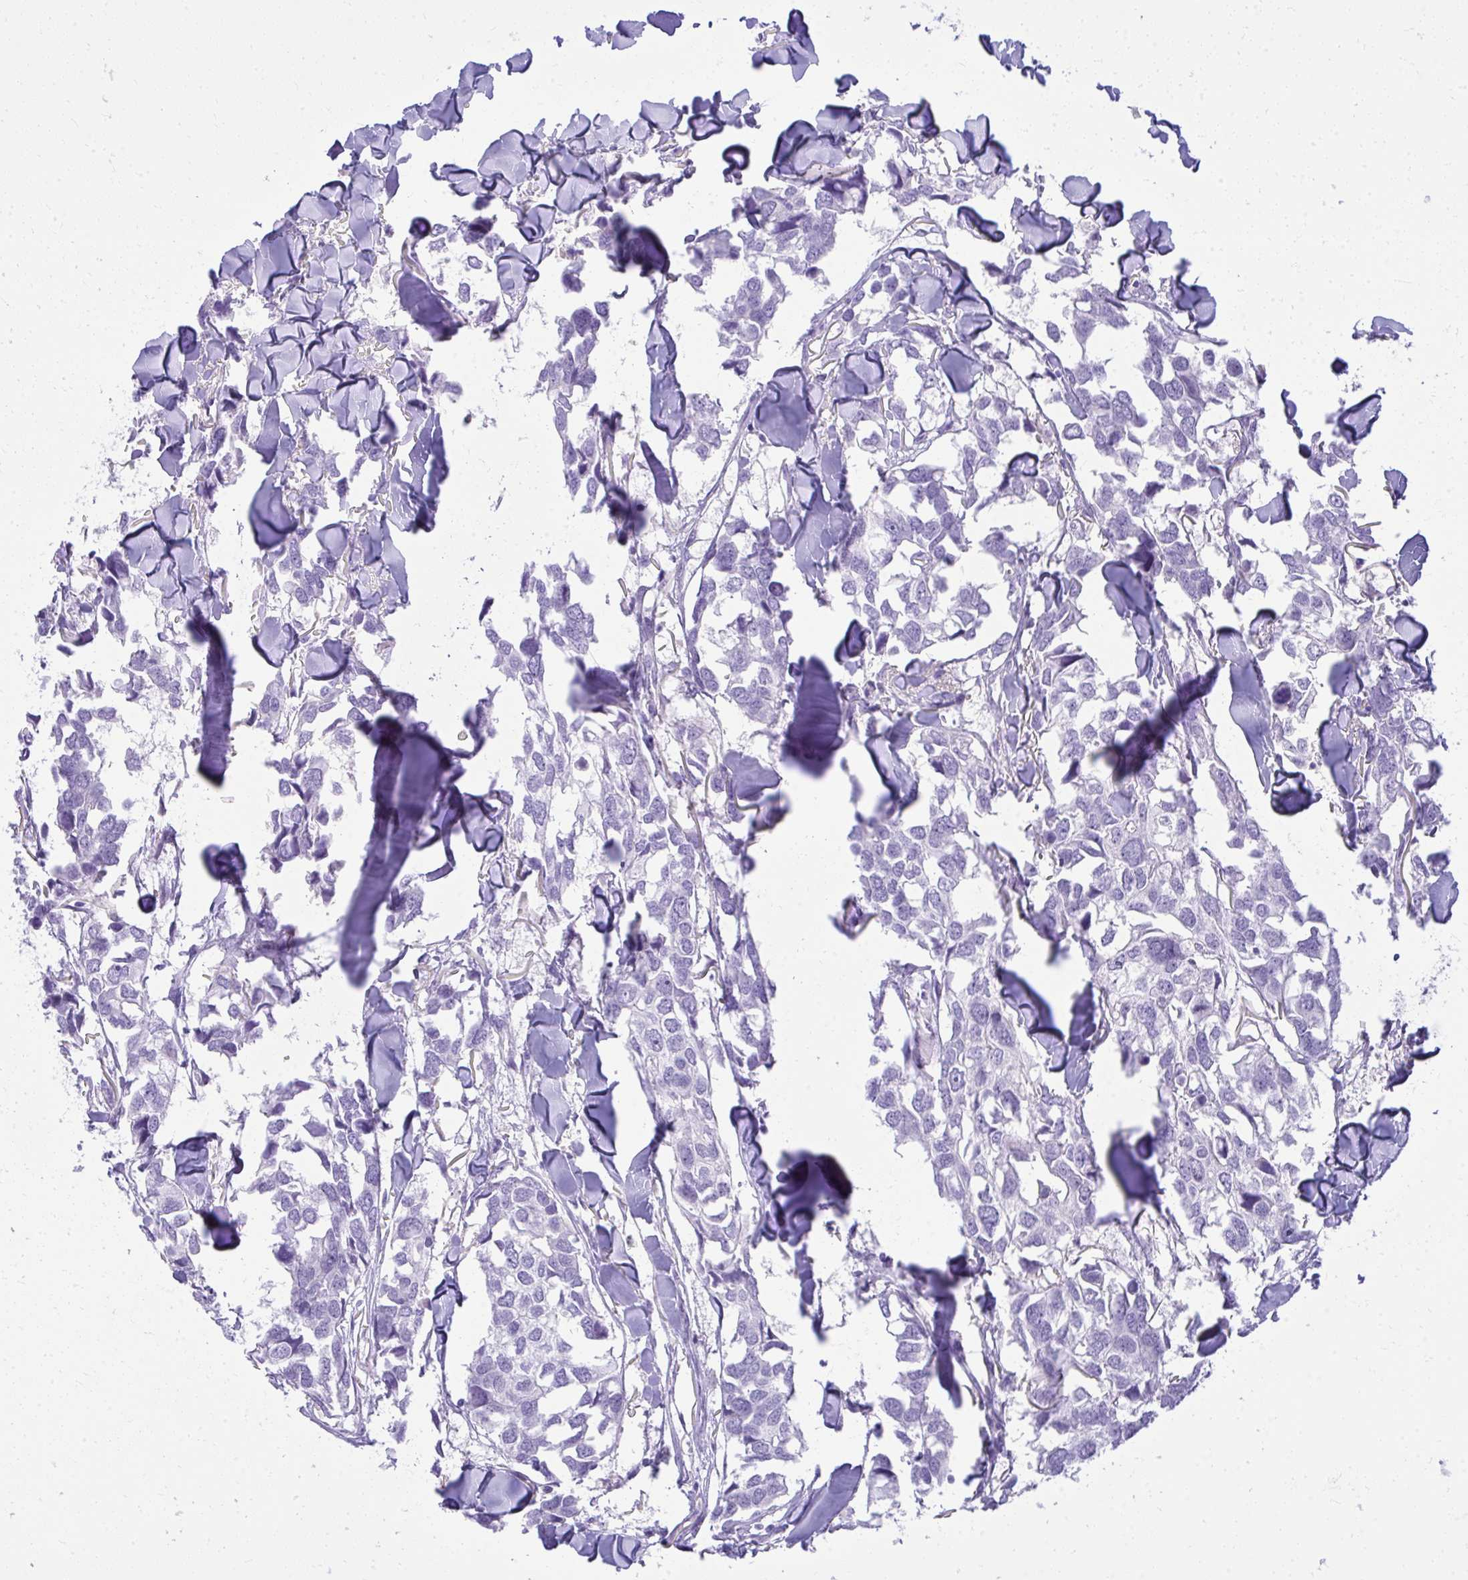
{"staining": {"intensity": "negative", "quantity": "none", "location": "none"}, "tissue": "breast cancer", "cell_type": "Tumor cells", "image_type": "cancer", "snomed": [{"axis": "morphology", "description": "Duct carcinoma"}, {"axis": "topography", "description": "Breast"}], "caption": "Micrograph shows no significant protein positivity in tumor cells of breast intraductal carcinoma.", "gene": "RALYL", "patient": {"sex": "female", "age": 83}}